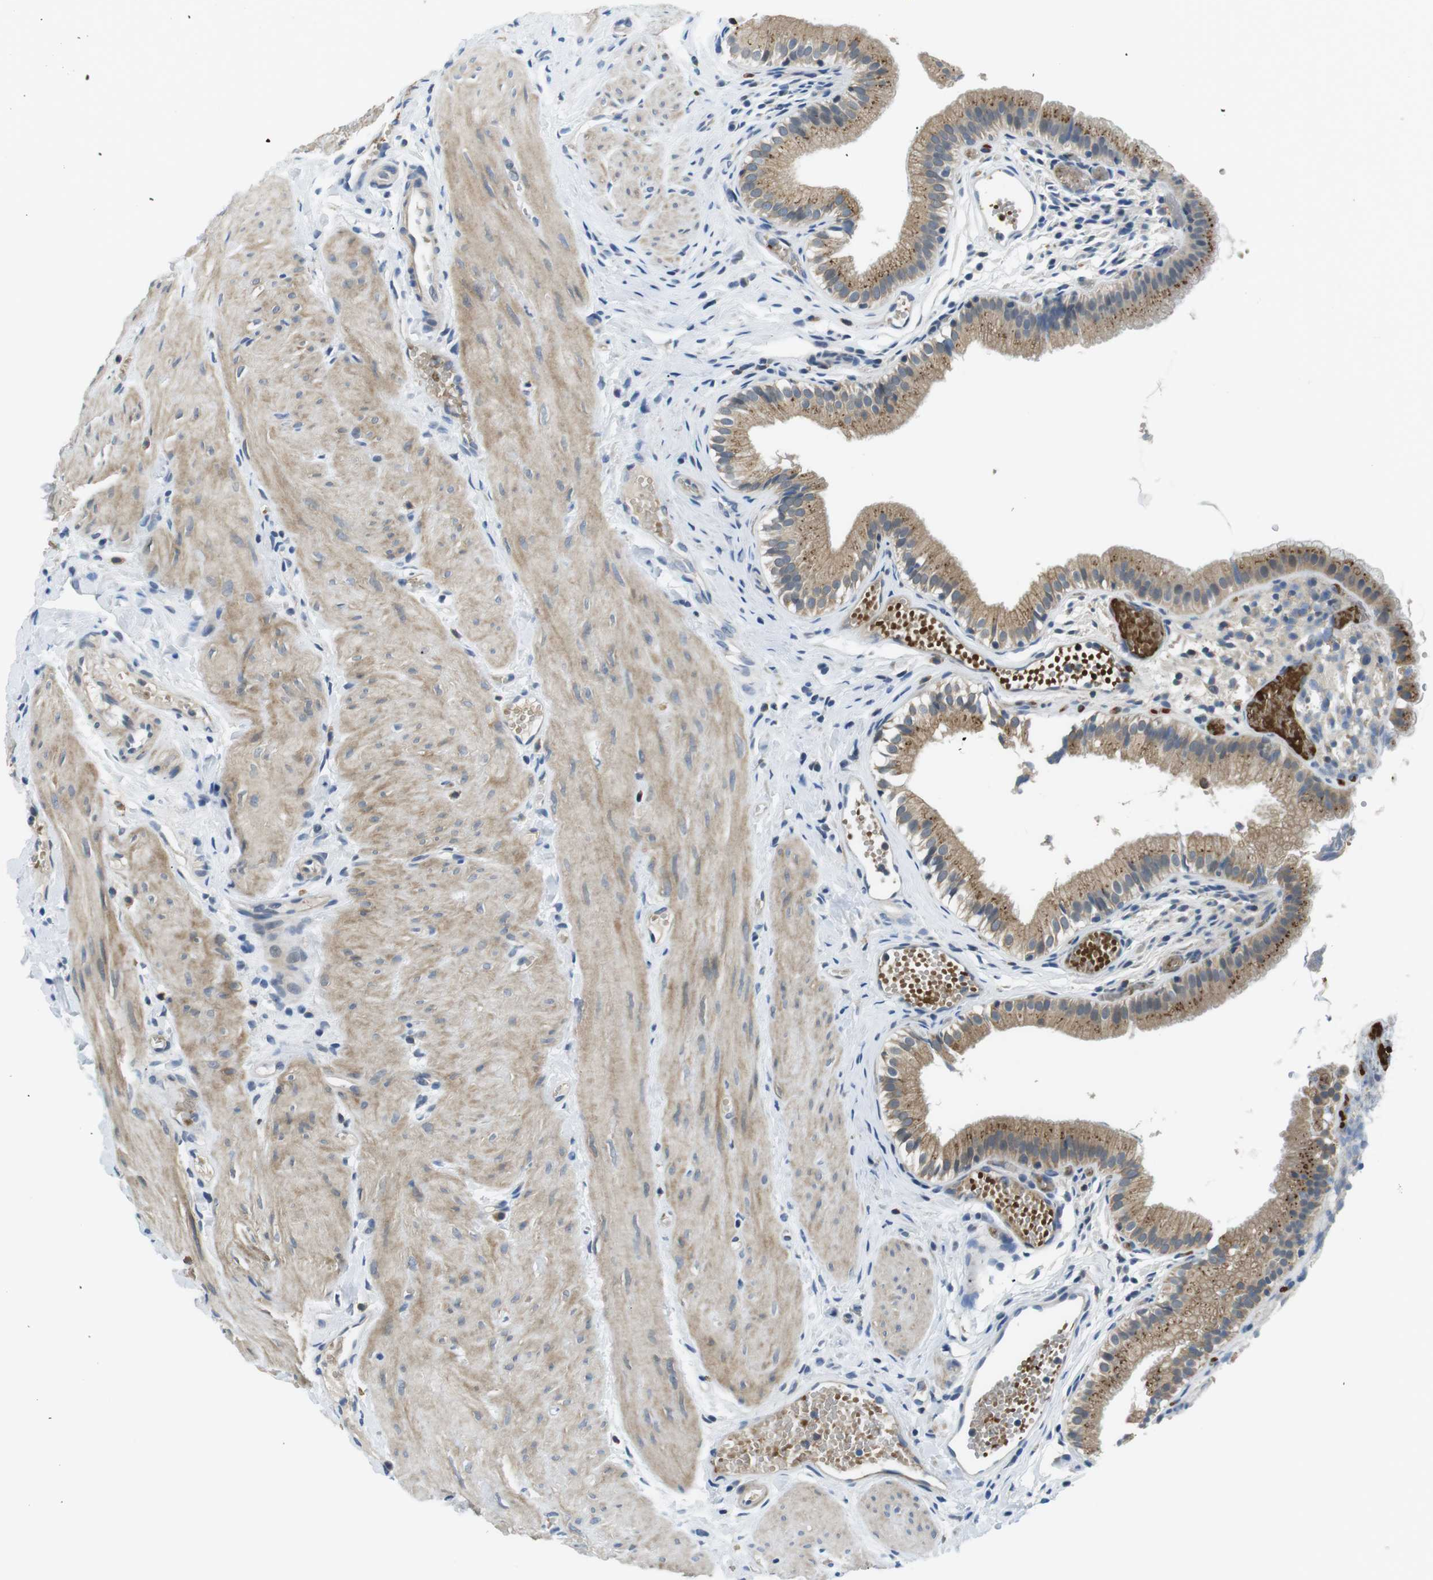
{"staining": {"intensity": "moderate", "quantity": ">75%", "location": "cytoplasmic/membranous"}, "tissue": "gallbladder", "cell_type": "Glandular cells", "image_type": "normal", "snomed": [{"axis": "morphology", "description": "Normal tissue, NOS"}, {"axis": "topography", "description": "Gallbladder"}], "caption": "Immunohistochemical staining of benign human gallbladder exhibits moderate cytoplasmic/membranous protein expression in about >75% of glandular cells. The protein of interest is shown in brown color, while the nuclei are stained blue.", "gene": "WSCD1", "patient": {"sex": "female", "age": 26}}